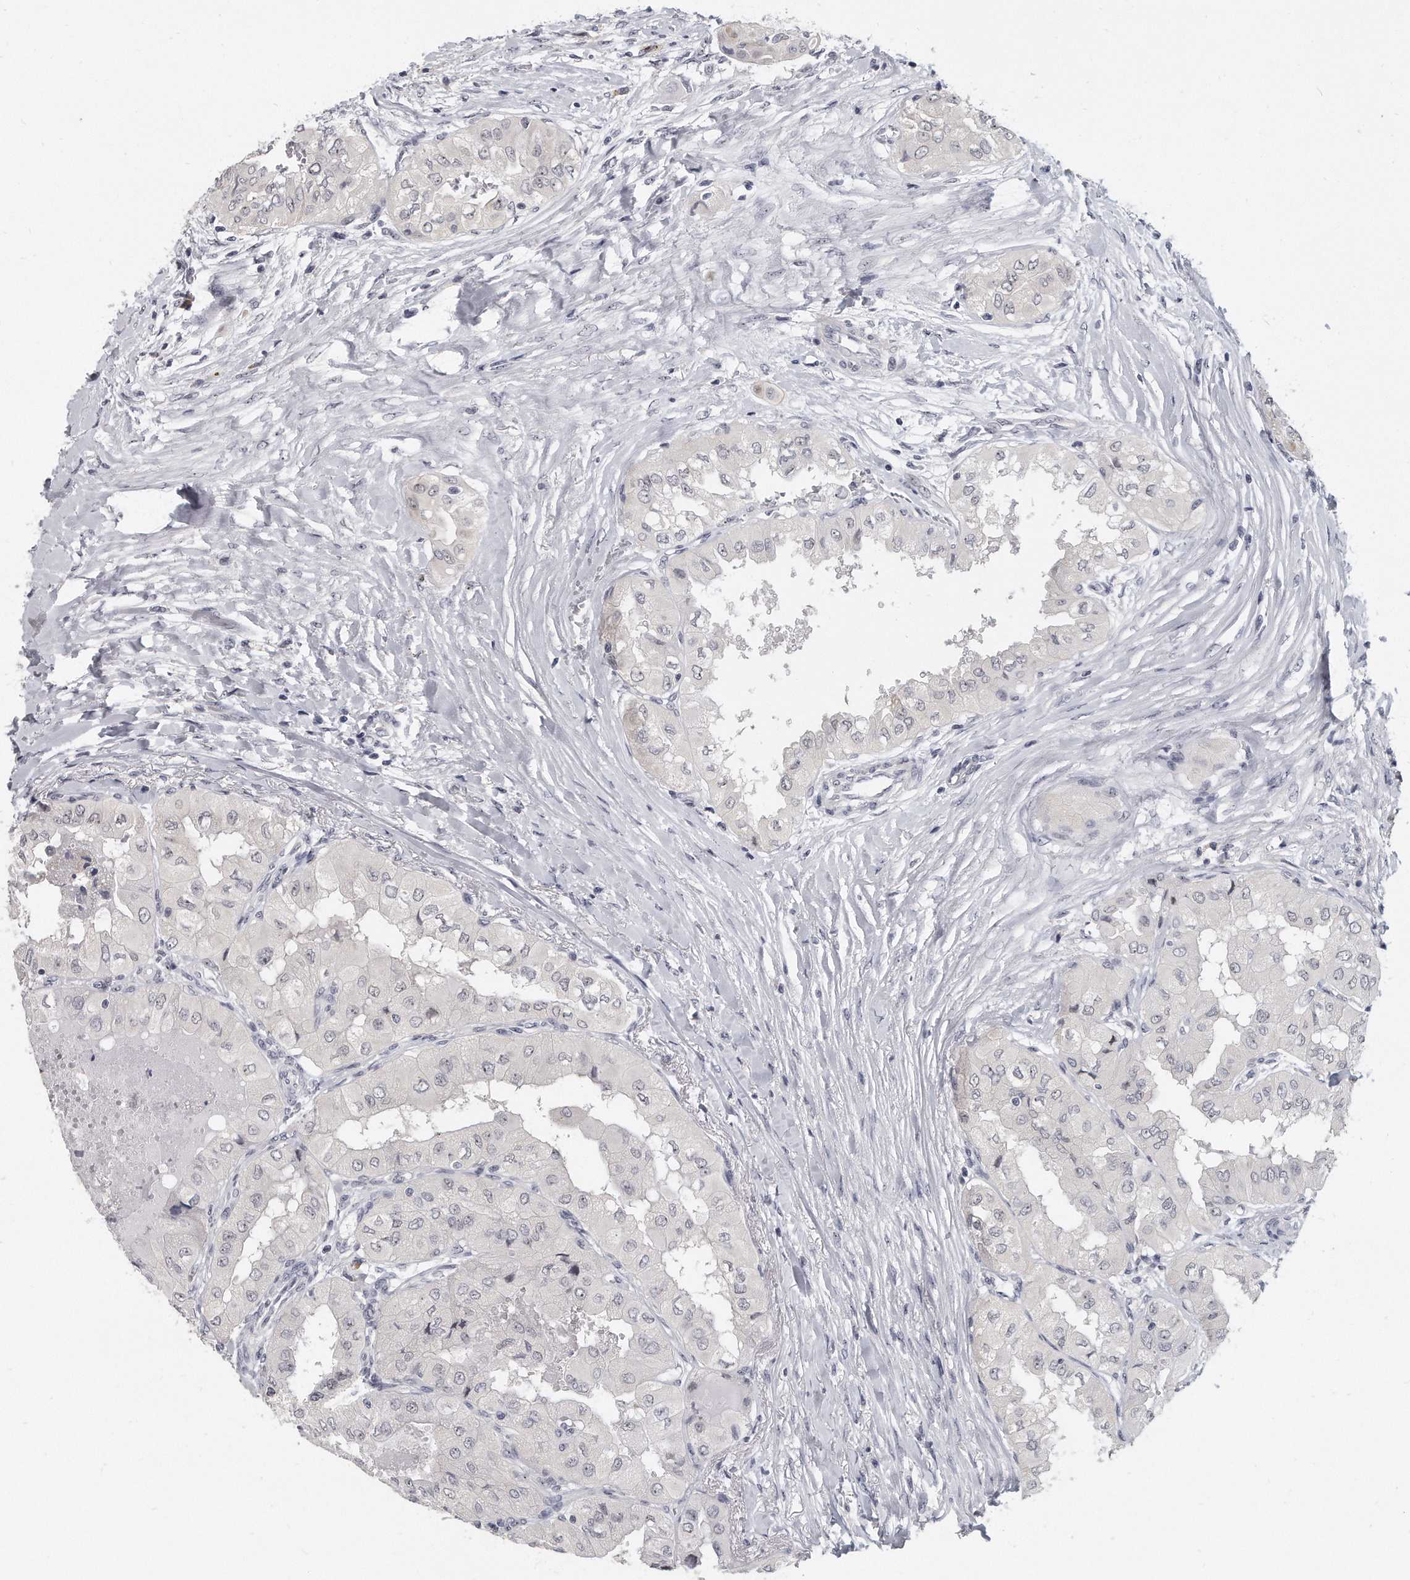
{"staining": {"intensity": "negative", "quantity": "none", "location": "none"}, "tissue": "thyroid cancer", "cell_type": "Tumor cells", "image_type": "cancer", "snomed": [{"axis": "morphology", "description": "Papillary adenocarcinoma, NOS"}, {"axis": "topography", "description": "Thyroid gland"}], "caption": "Immunohistochemistry image of thyroid papillary adenocarcinoma stained for a protein (brown), which exhibits no staining in tumor cells.", "gene": "TFCP2L1", "patient": {"sex": "female", "age": 59}}